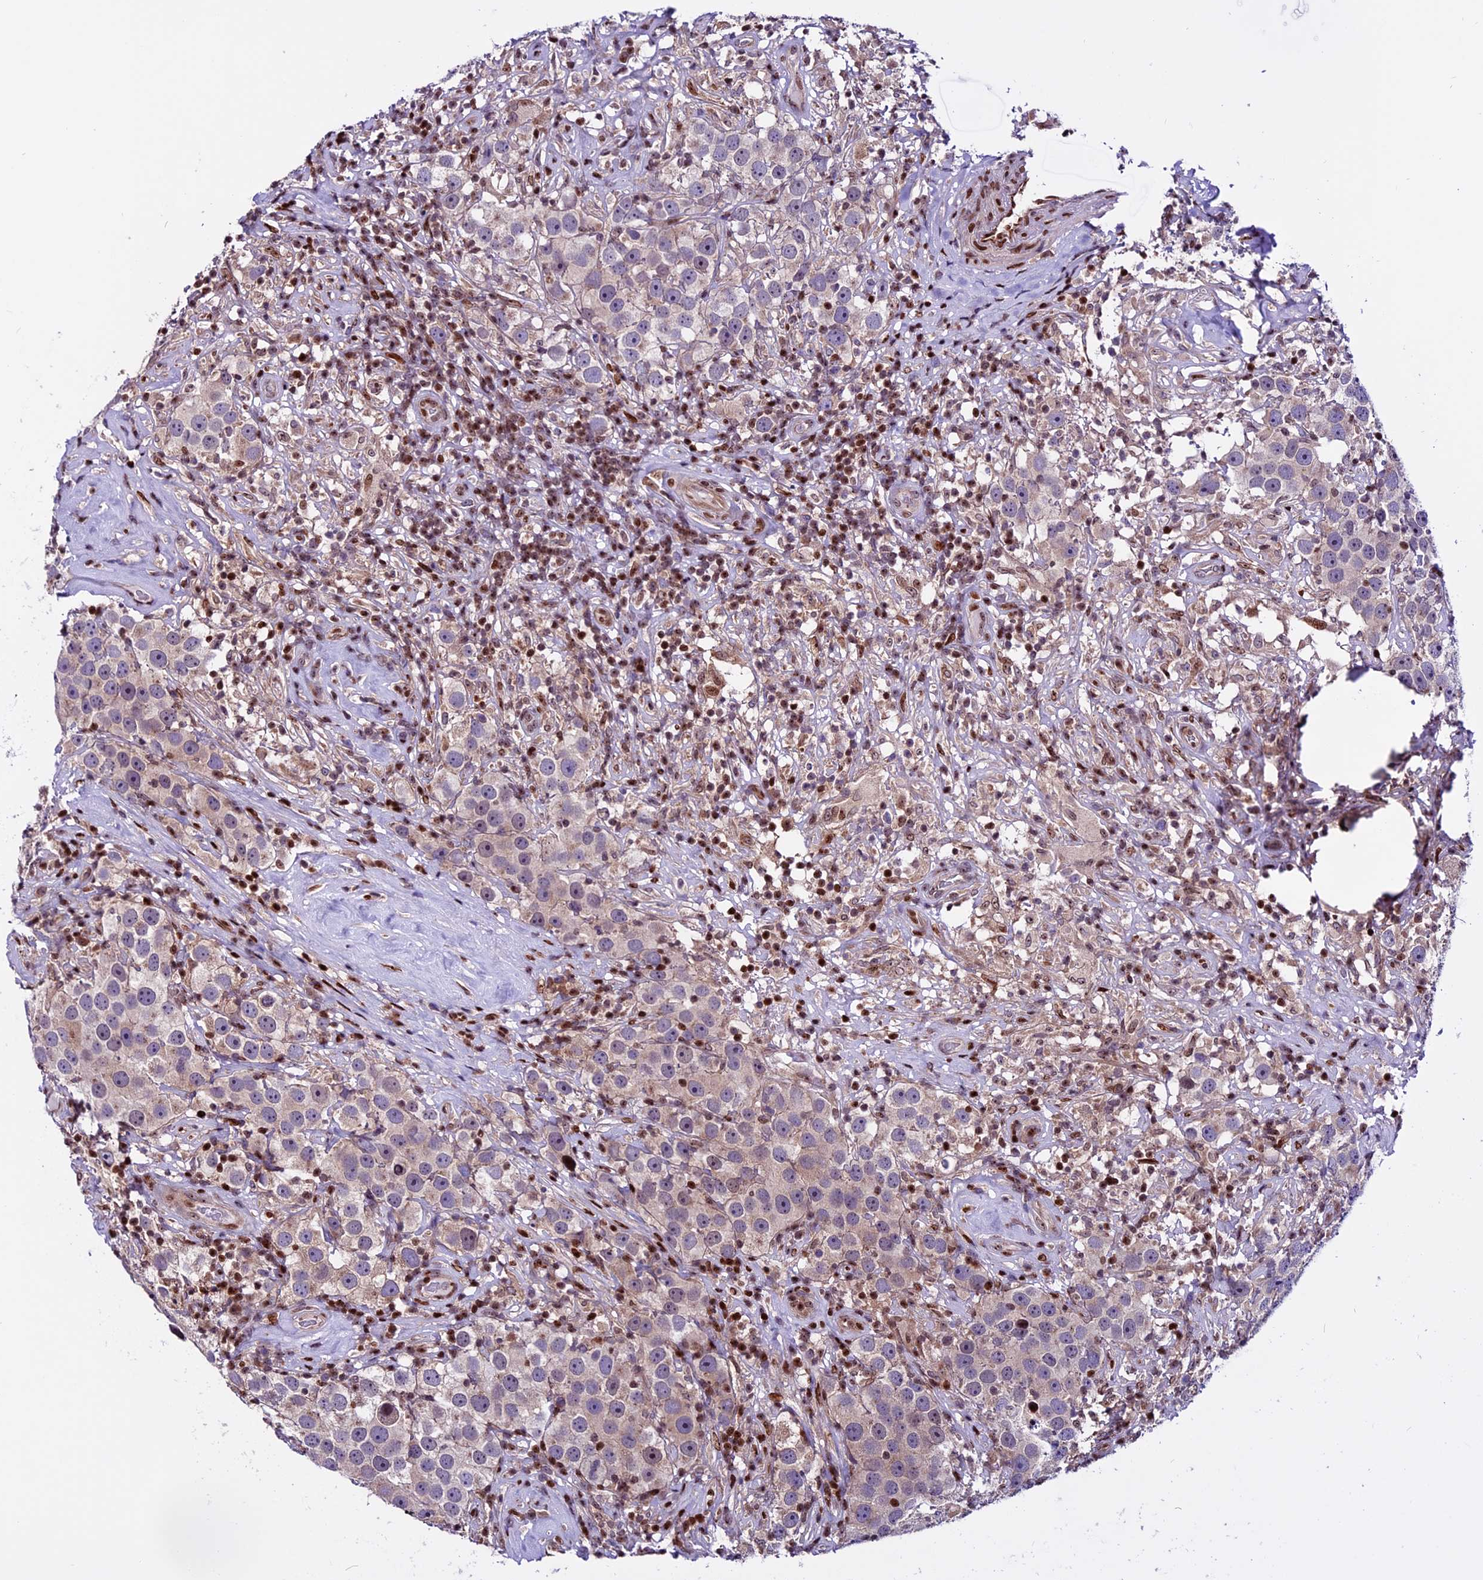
{"staining": {"intensity": "negative", "quantity": "none", "location": "none"}, "tissue": "testis cancer", "cell_type": "Tumor cells", "image_type": "cancer", "snomed": [{"axis": "morphology", "description": "Seminoma, NOS"}, {"axis": "topography", "description": "Testis"}], "caption": "There is no significant expression in tumor cells of seminoma (testis).", "gene": "RINL", "patient": {"sex": "male", "age": 49}}